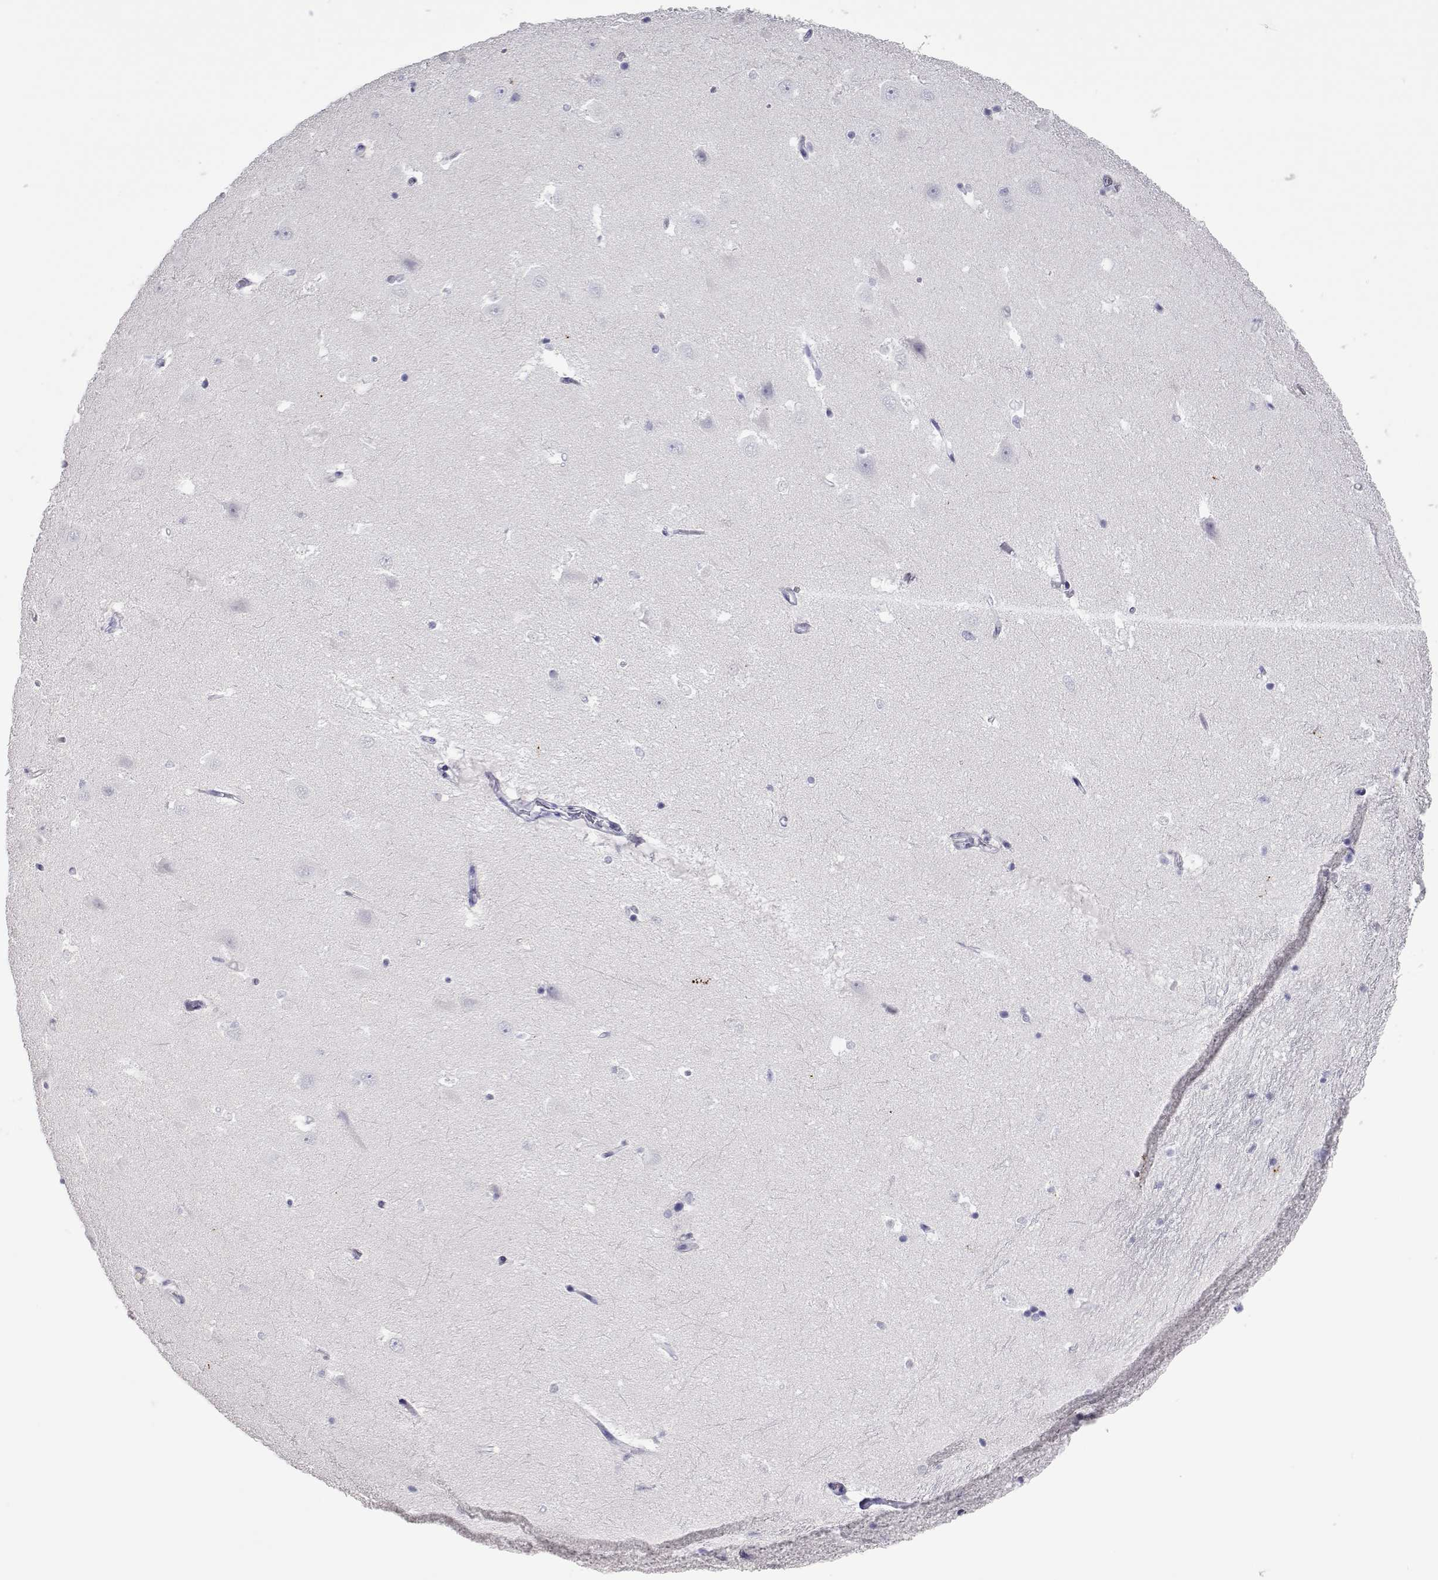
{"staining": {"intensity": "negative", "quantity": "none", "location": "none"}, "tissue": "hippocampus", "cell_type": "Glial cells", "image_type": "normal", "snomed": [{"axis": "morphology", "description": "Normal tissue, NOS"}, {"axis": "topography", "description": "Hippocampus"}], "caption": "The histopathology image demonstrates no significant expression in glial cells of hippocampus.", "gene": "PMCH", "patient": {"sex": "male", "age": 44}}